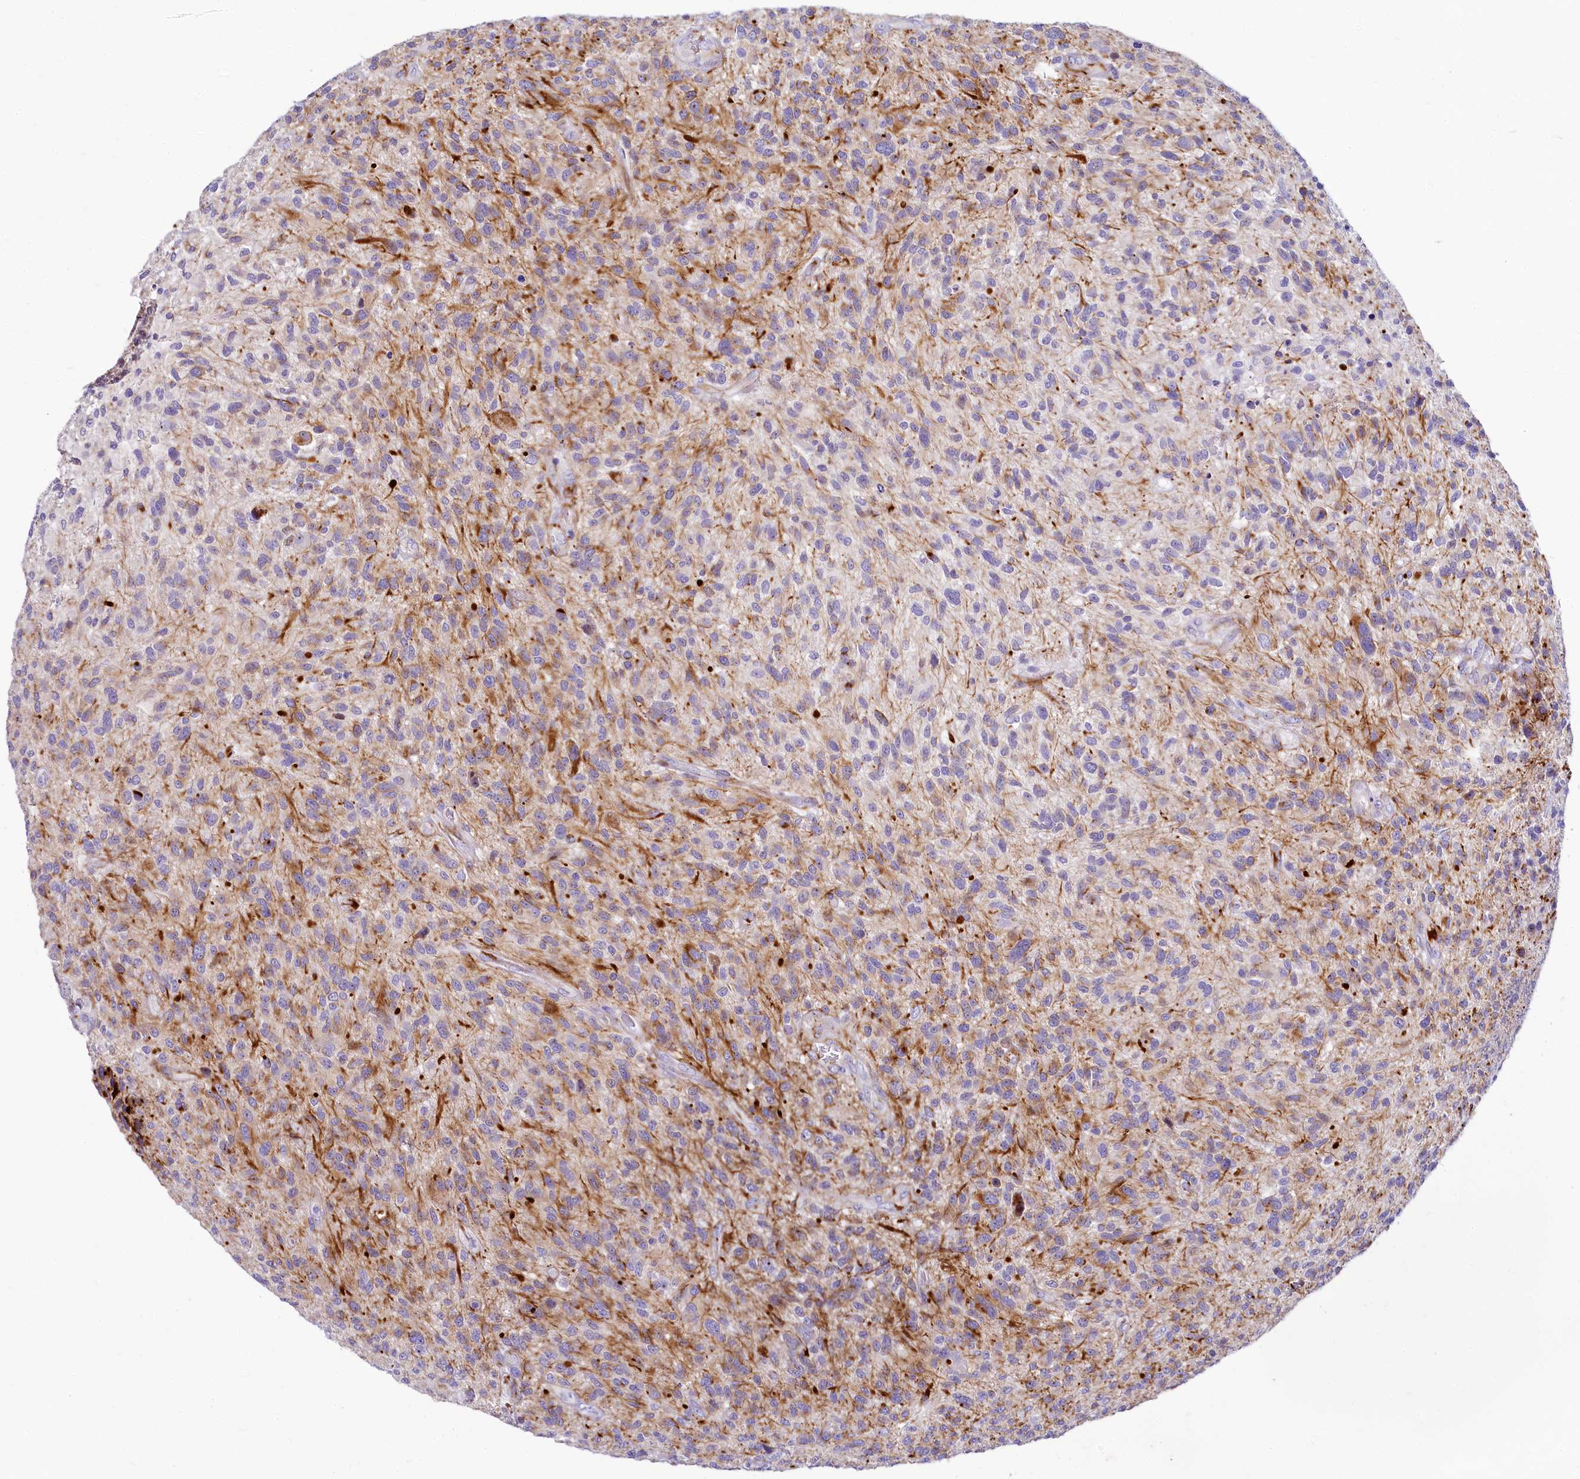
{"staining": {"intensity": "negative", "quantity": "none", "location": "none"}, "tissue": "glioma", "cell_type": "Tumor cells", "image_type": "cancer", "snomed": [{"axis": "morphology", "description": "Glioma, malignant, High grade"}, {"axis": "topography", "description": "Brain"}], "caption": "Immunohistochemical staining of human malignant glioma (high-grade) demonstrates no significant expression in tumor cells. The staining was performed using DAB to visualize the protein expression in brown, while the nuclei were stained in blue with hematoxylin (Magnification: 20x).", "gene": "SH3TC2", "patient": {"sex": "male", "age": 47}}